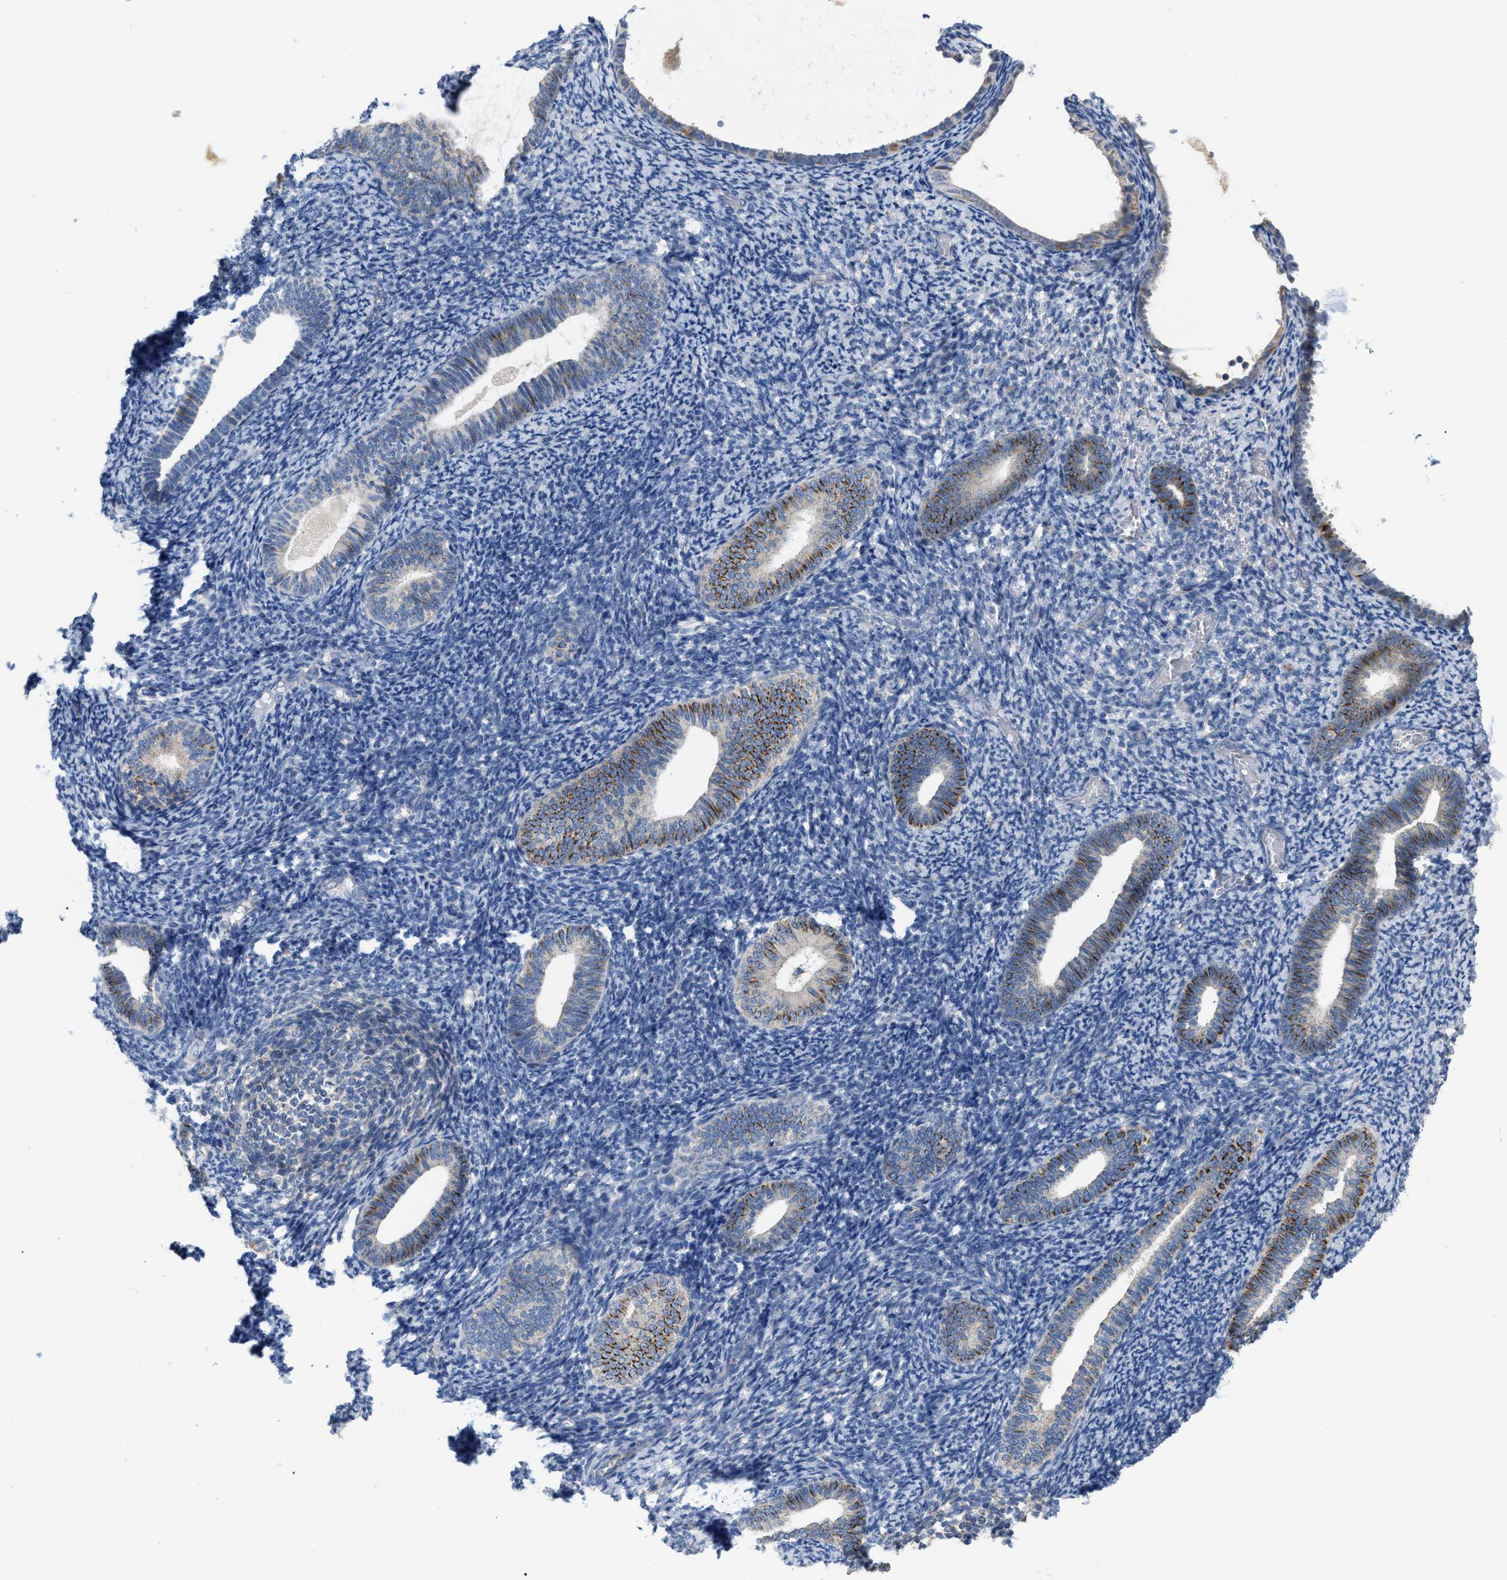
{"staining": {"intensity": "negative", "quantity": "none", "location": "none"}, "tissue": "endometrium", "cell_type": "Cells in endometrial stroma", "image_type": "normal", "snomed": [{"axis": "morphology", "description": "Normal tissue, NOS"}, {"axis": "topography", "description": "Endometrium"}], "caption": "Immunohistochemical staining of normal human endometrium shows no significant positivity in cells in endometrial stroma. (Brightfield microscopy of DAB (3,3'-diaminobenzidine) immunohistochemistry at high magnification).", "gene": "DHX58", "patient": {"sex": "female", "age": 66}}